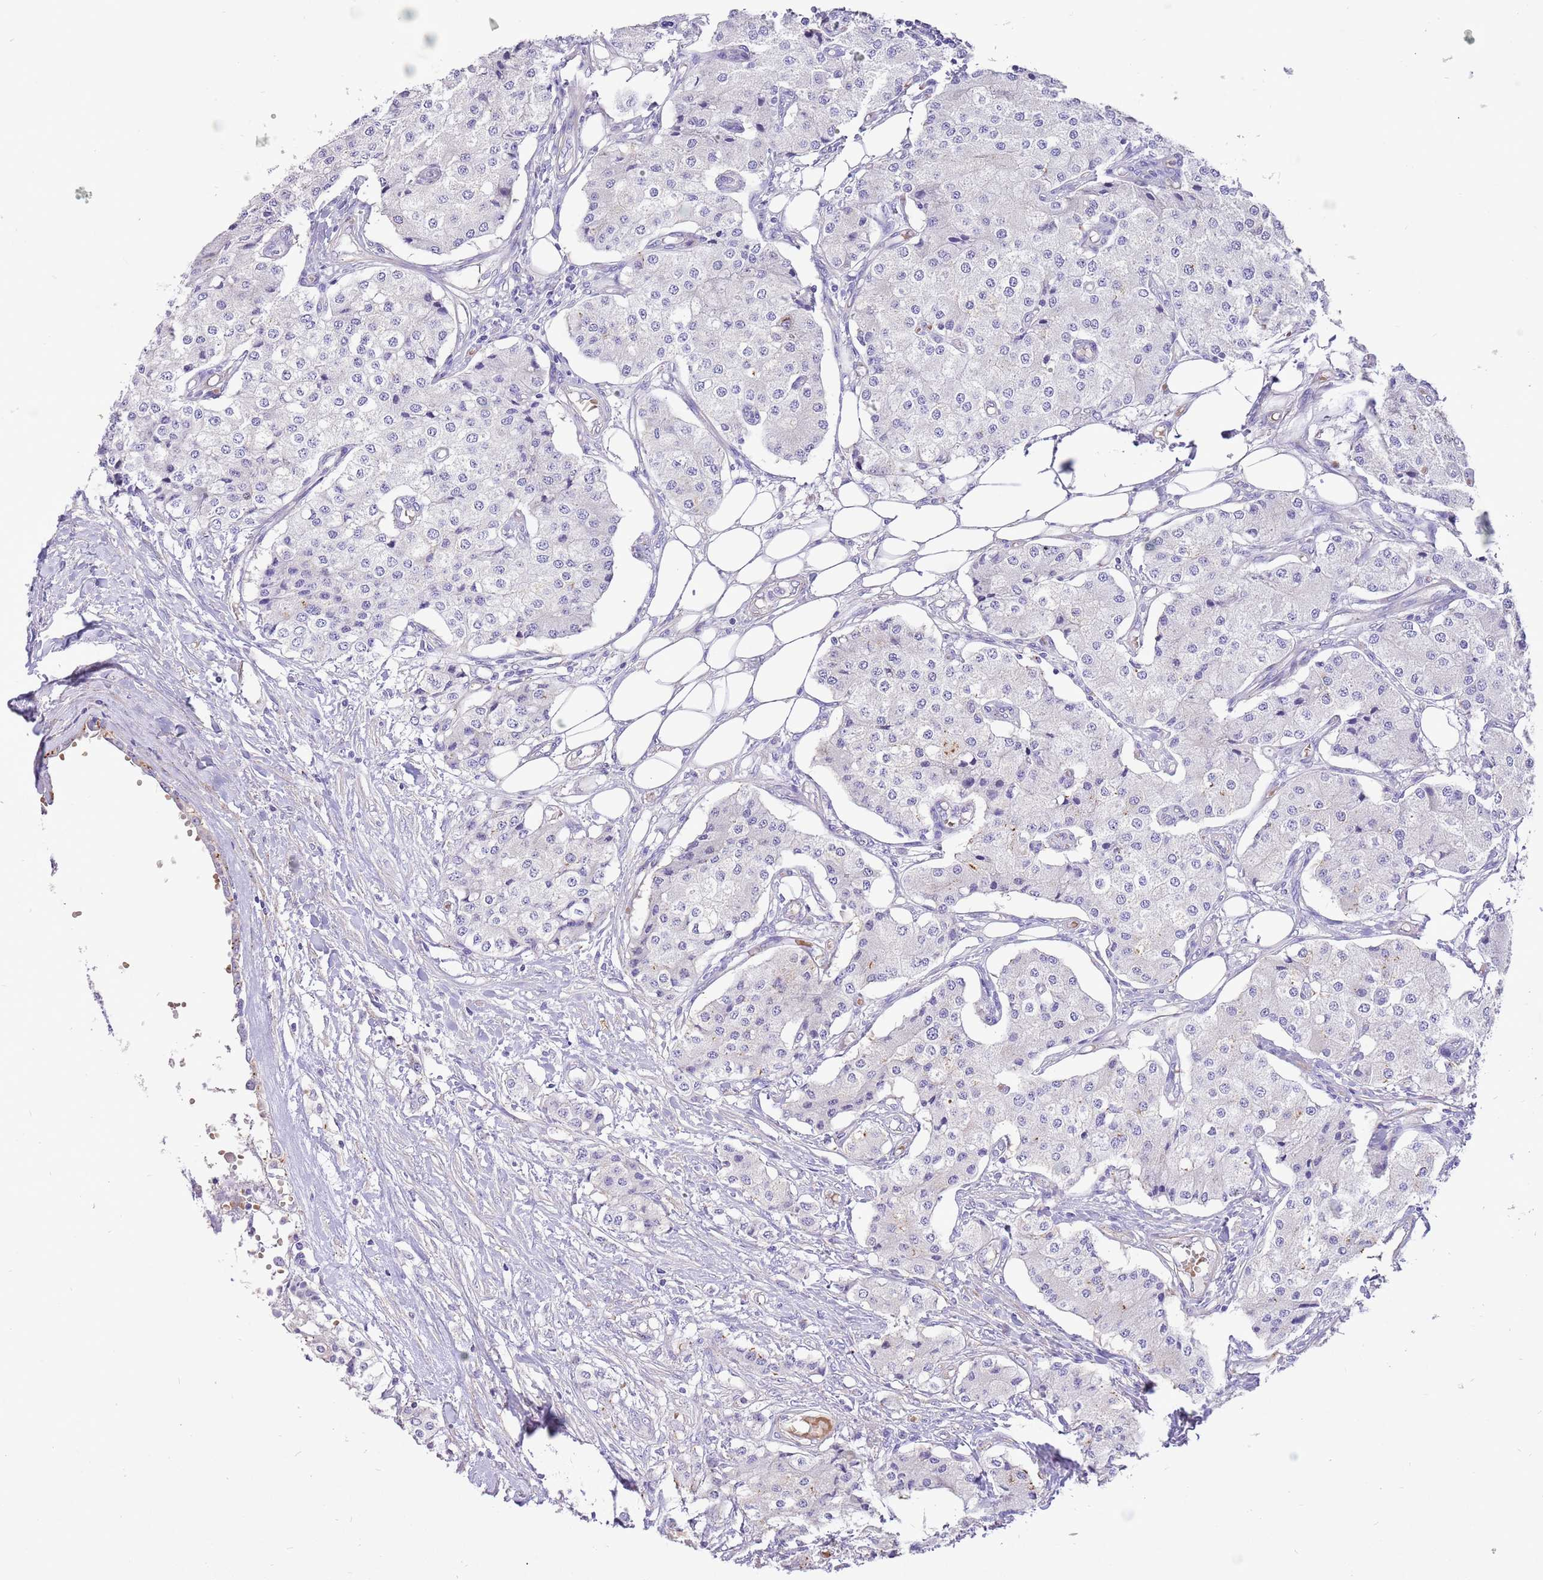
{"staining": {"intensity": "negative", "quantity": "none", "location": "none"}, "tissue": "carcinoid", "cell_type": "Tumor cells", "image_type": "cancer", "snomed": [{"axis": "morphology", "description": "Carcinoid, malignant, NOS"}, {"axis": "topography", "description": "Colon"}], "caption": "Tumor cells show no significant protein positivity in carcinoid.", "gene": "KBTBD3", "patient": {"sex": "female", "age": 52}}